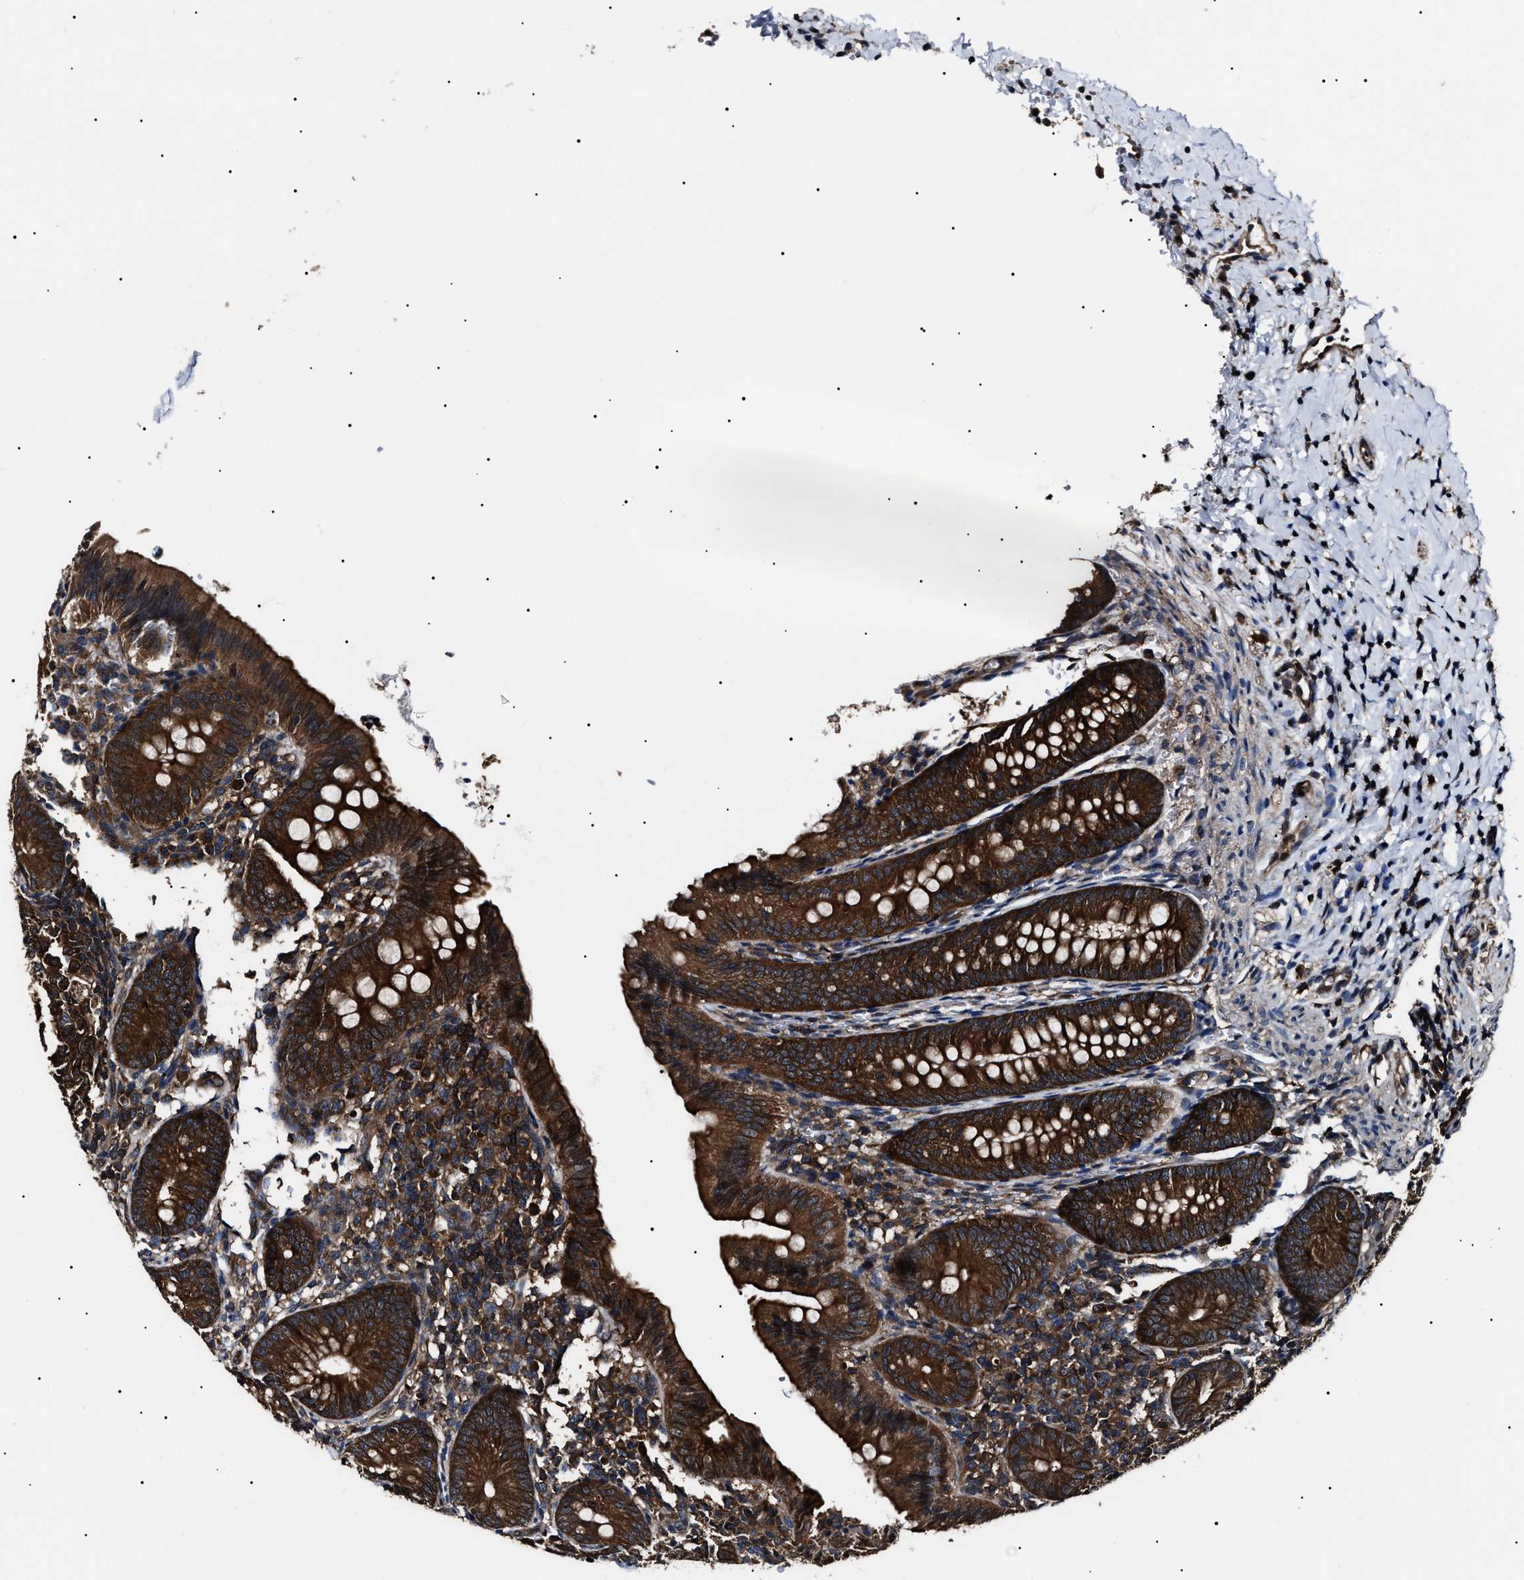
{"staining": {"intensity": "strong", "quantity": ">75%", "location": "cytoplasmic/membranous"}, "tissue": "appendix", "cell_type": "Glandular cells", "image_type": "normal", "snomed": [{"axis": "morphology", "description": "Normal tissue, NOS"}, {"axis": "topography", "description": "Appendix"}], "caption": "Glandular cells demonstrate high levels of strong cytoplasmic/membranous positivity in about >75% of cells in benign human appendix. (Stains: DAB (3,3'-diaminobenzidine) in brown, nuclei in blue, Microscopy: brightfield microscopy at high magnification).", "gene": "CCT8", "patient": {"sex": "male", "age": 1}}